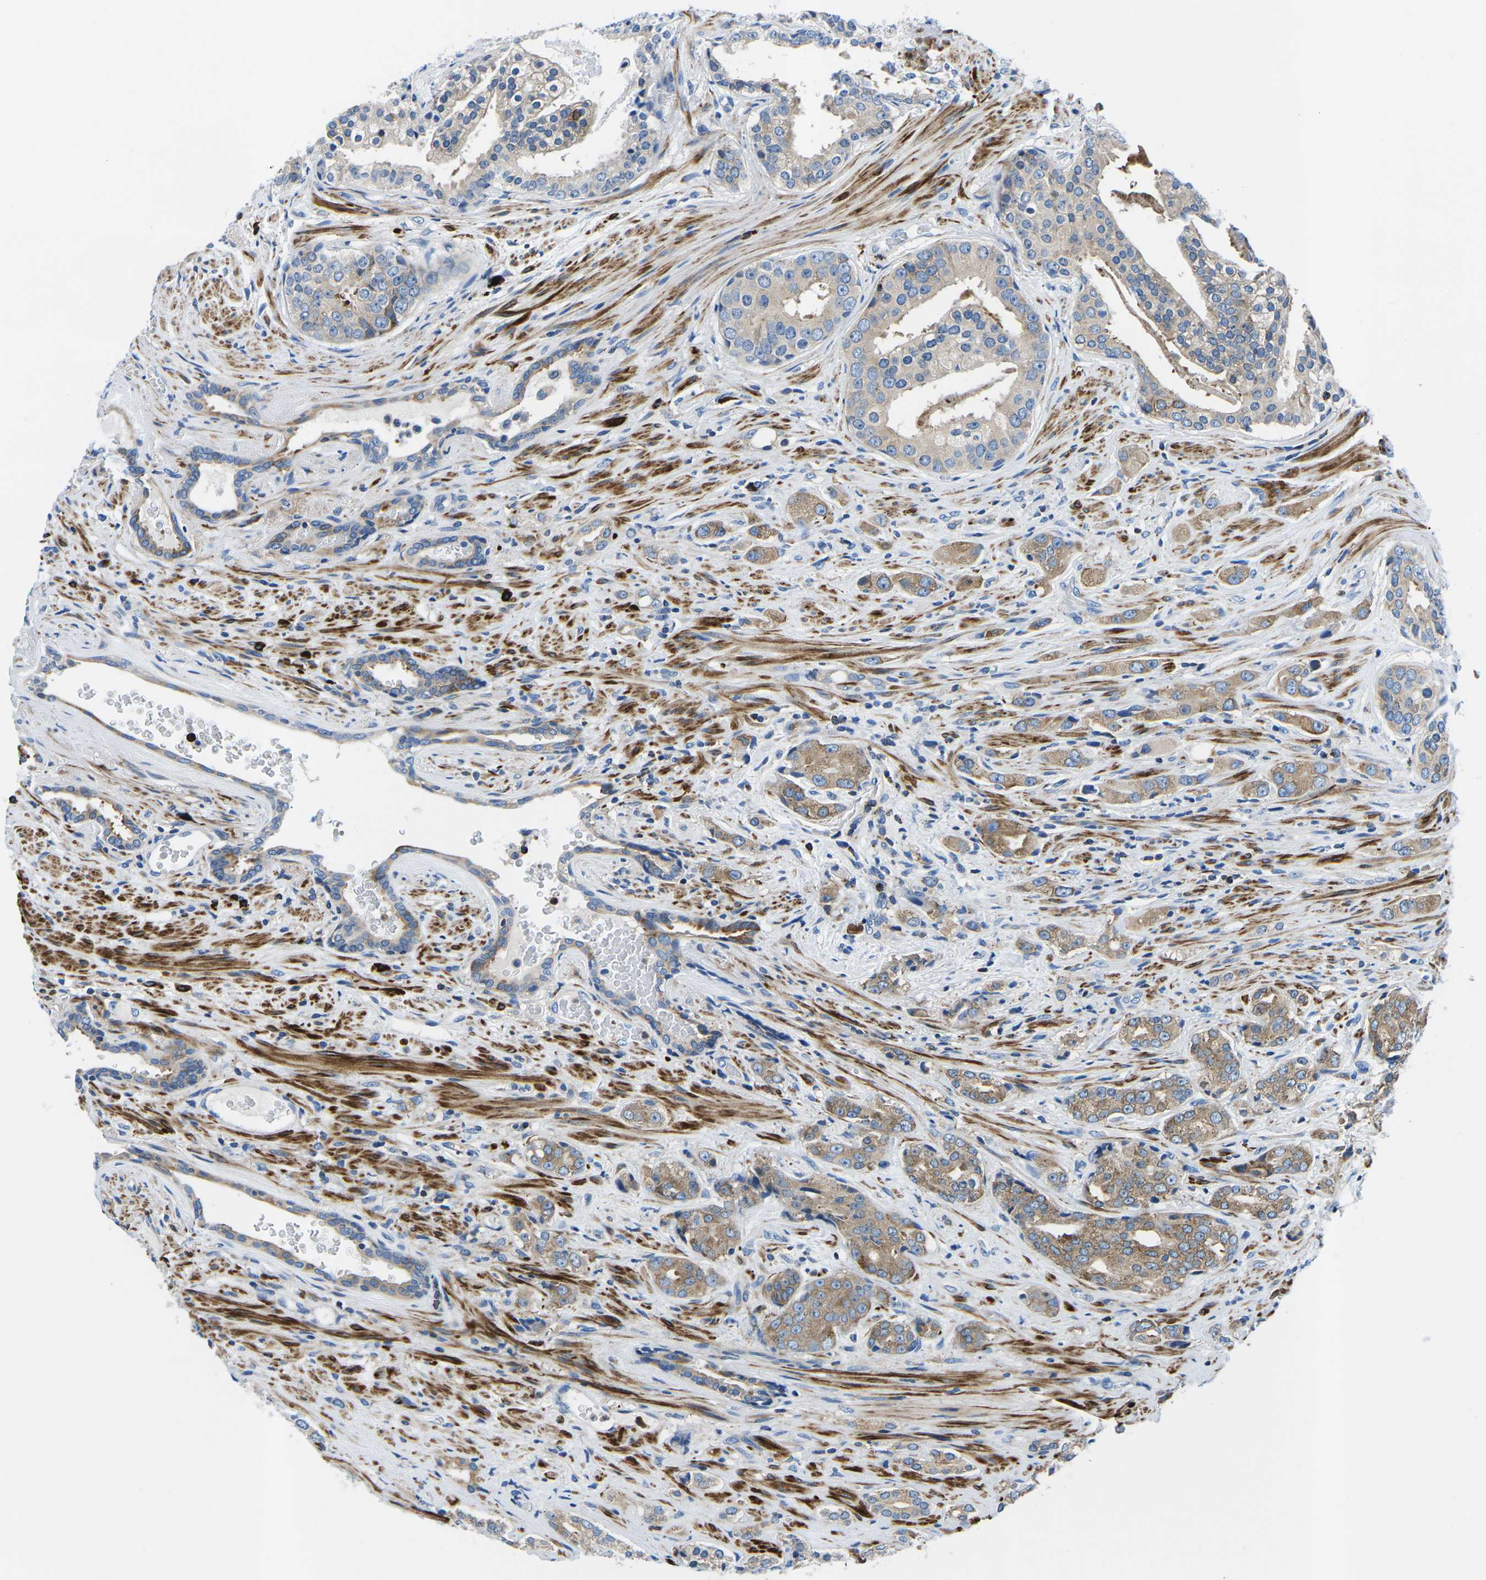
{"staining": {"intensity": "weak", "quantity": "25%-75%", "location": "cytoplasmic/membranous"}, "tissue": "prostate cancer", "cell_type": "Tumor cells", "image_type": "cancer", "snomed": [{"axis": "morphology", "description": "Adenocarcinoma, High grade"}, {"axis": "topography", "description": "Prostate"}], "caption": "Prostate adenocarcinoma (high-grade) was stained to show a protein in brown. There is low levels of weak cytoplasmic/membranous expression in approximately 25%-75% of tumor cells. (DAB IHC with brightfield microscopy, high magnification).", "gene": "MC4R", "patient": {"sex": "male", "age": 71}}